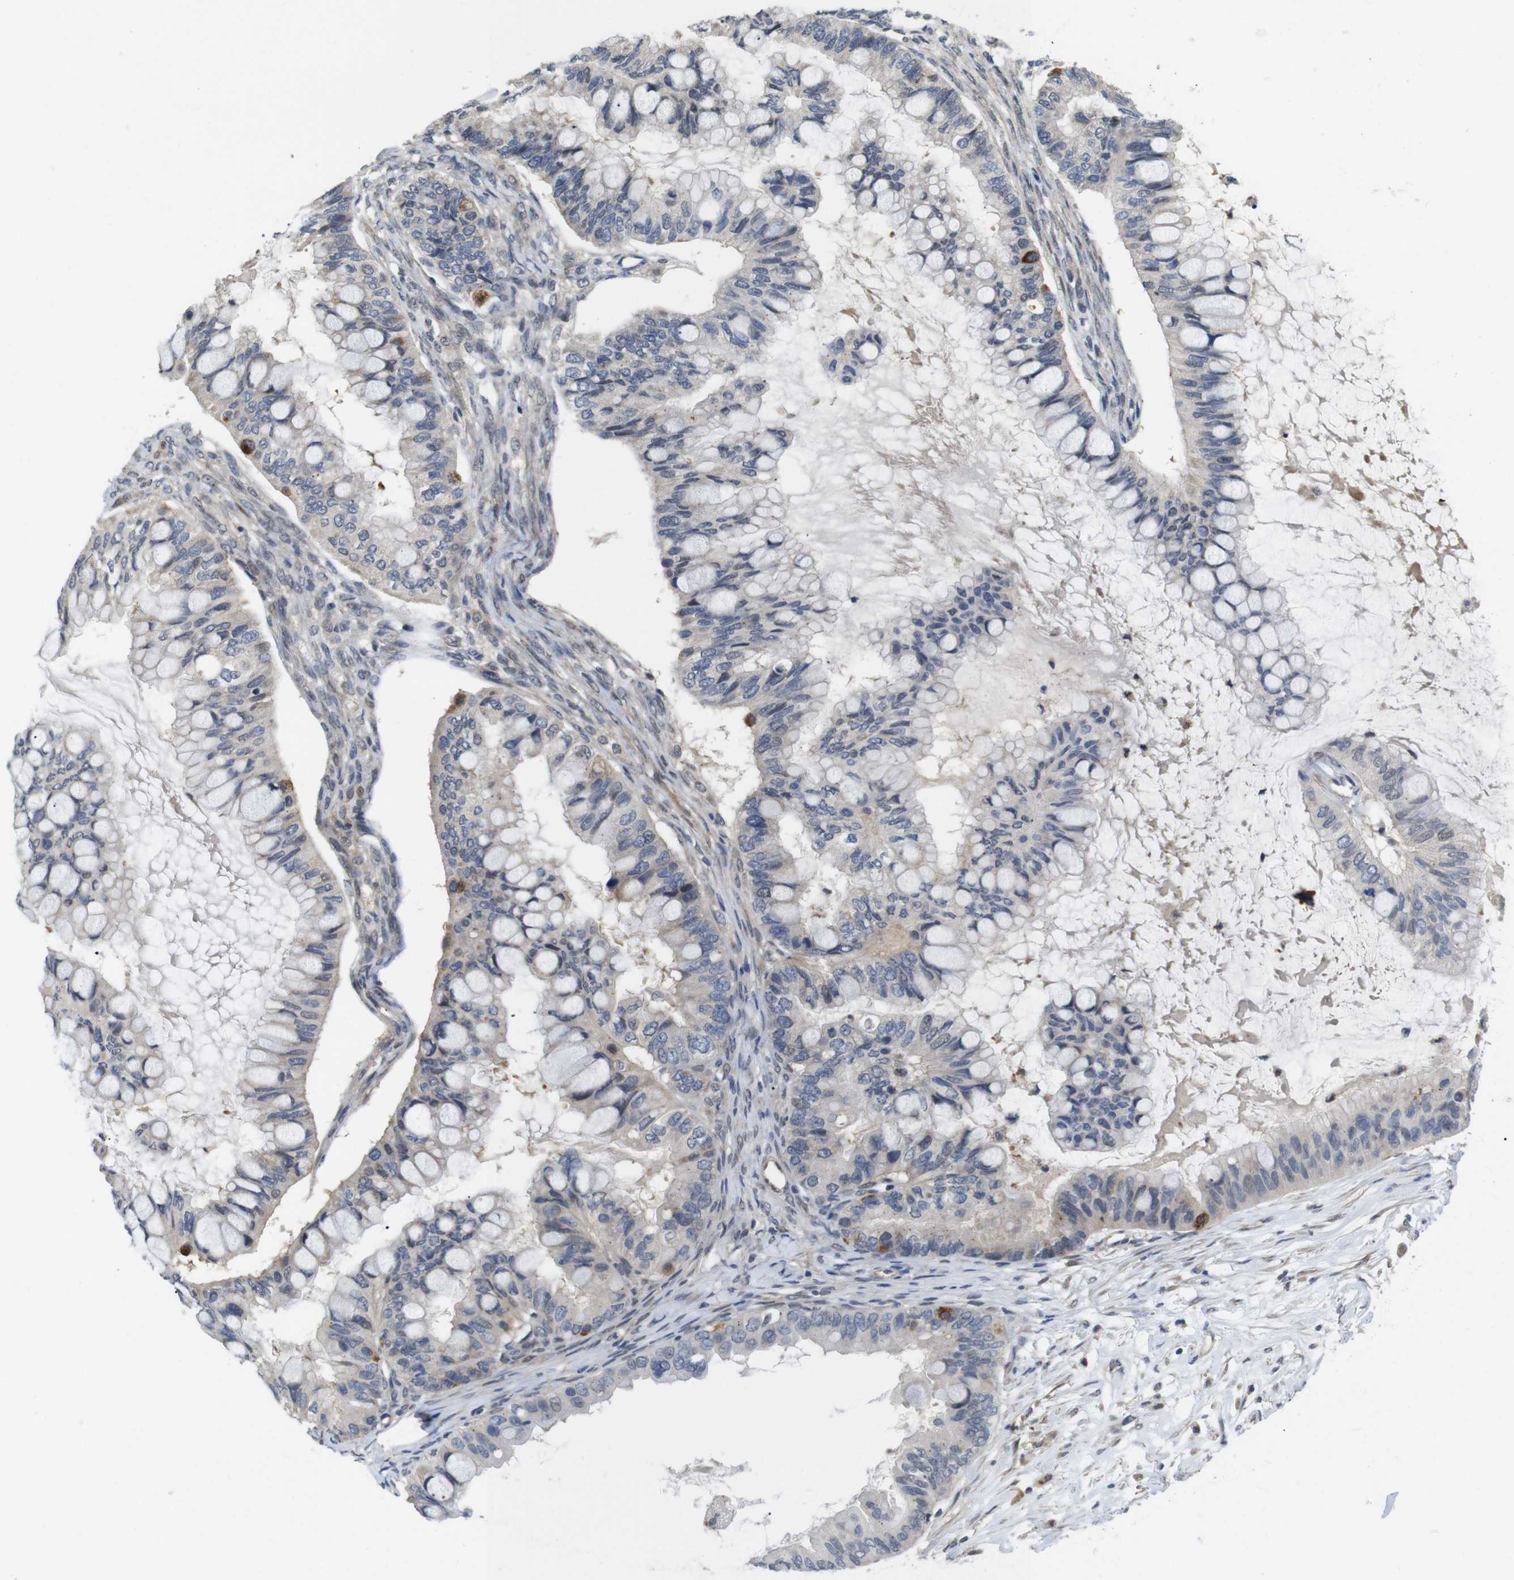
{"staining": {"intensity": "moderate", "quantity": "<25%", "location": "cytoplasmic/membranous"}, "tissue": "ovarian cancer", "cell_type": "Tumor cells", "image_type": "cancer", "snomed": [{"axis": "morphology", "description": "Cystadenocarcinoma, mucinous, NOS"}, {"axis": "topography", "description": "Ovary"}], "caption": "Brown immunohistochemical staining in human ovarian mucinous cystadenocarcinoma displays moderate cytoplasmic/membranous expression in approximately <25% of tumor cells.", "gene": "FNTA", "patient": {"sex": "female", "age": 80}}